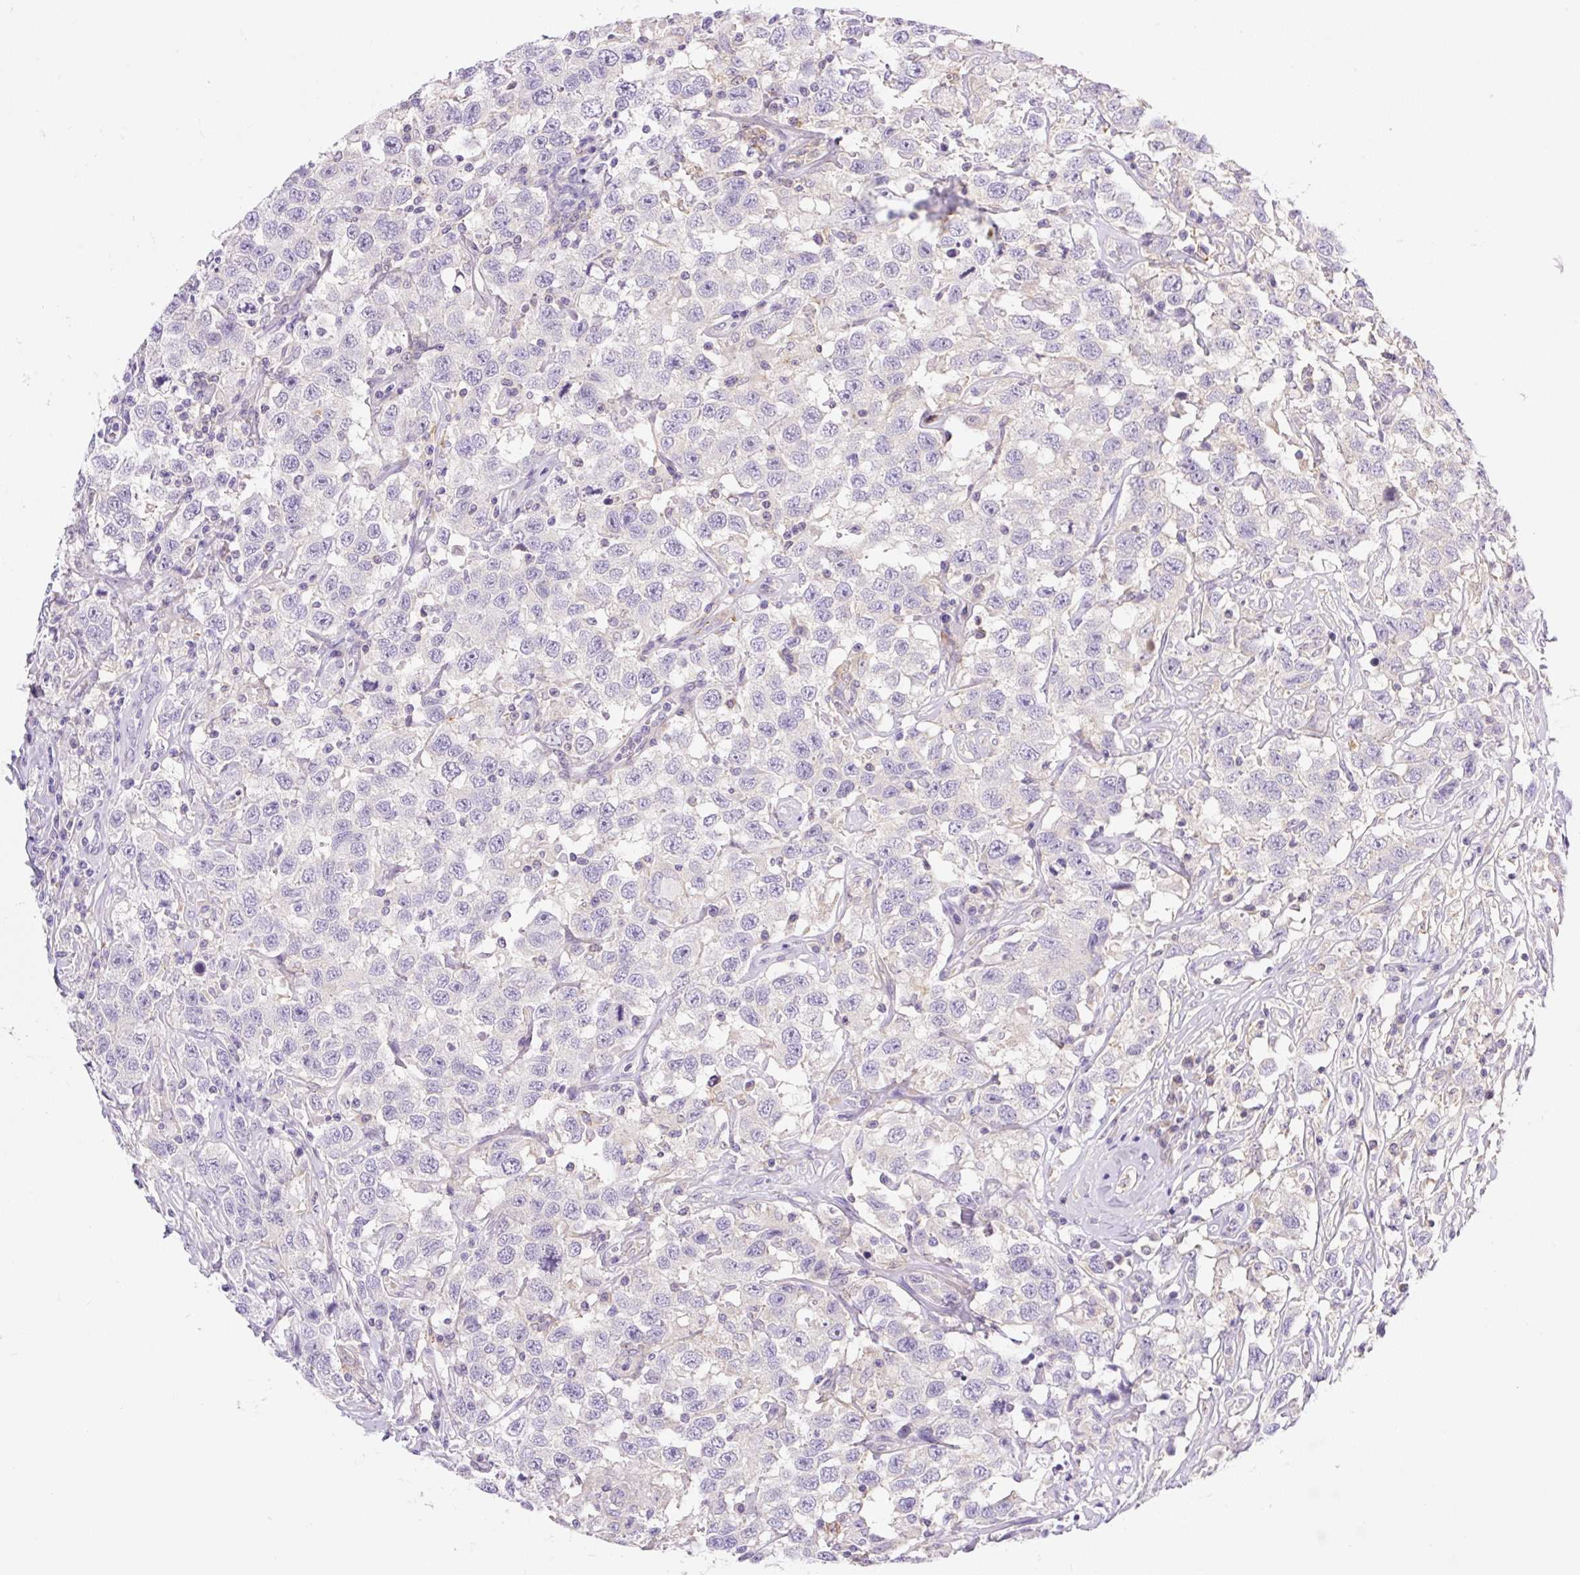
{"staining": {"intensity": "negative", "quantity": "none", "location": "none"}, "tissue": "testis cancer", "cell_type": "Tumor cells", "image_type": "cancer", "snomed": [{"axis": "morphology", "description": "Seminoma, NOS"}, {"axis": "topography", "description": "Testis"}], "caption": "Immunohistochemical staining of testis cancer displays no significant expression in tumor cells.", "gene": "CAMK2B", "patient": {"sex": "male", "age": 41}}